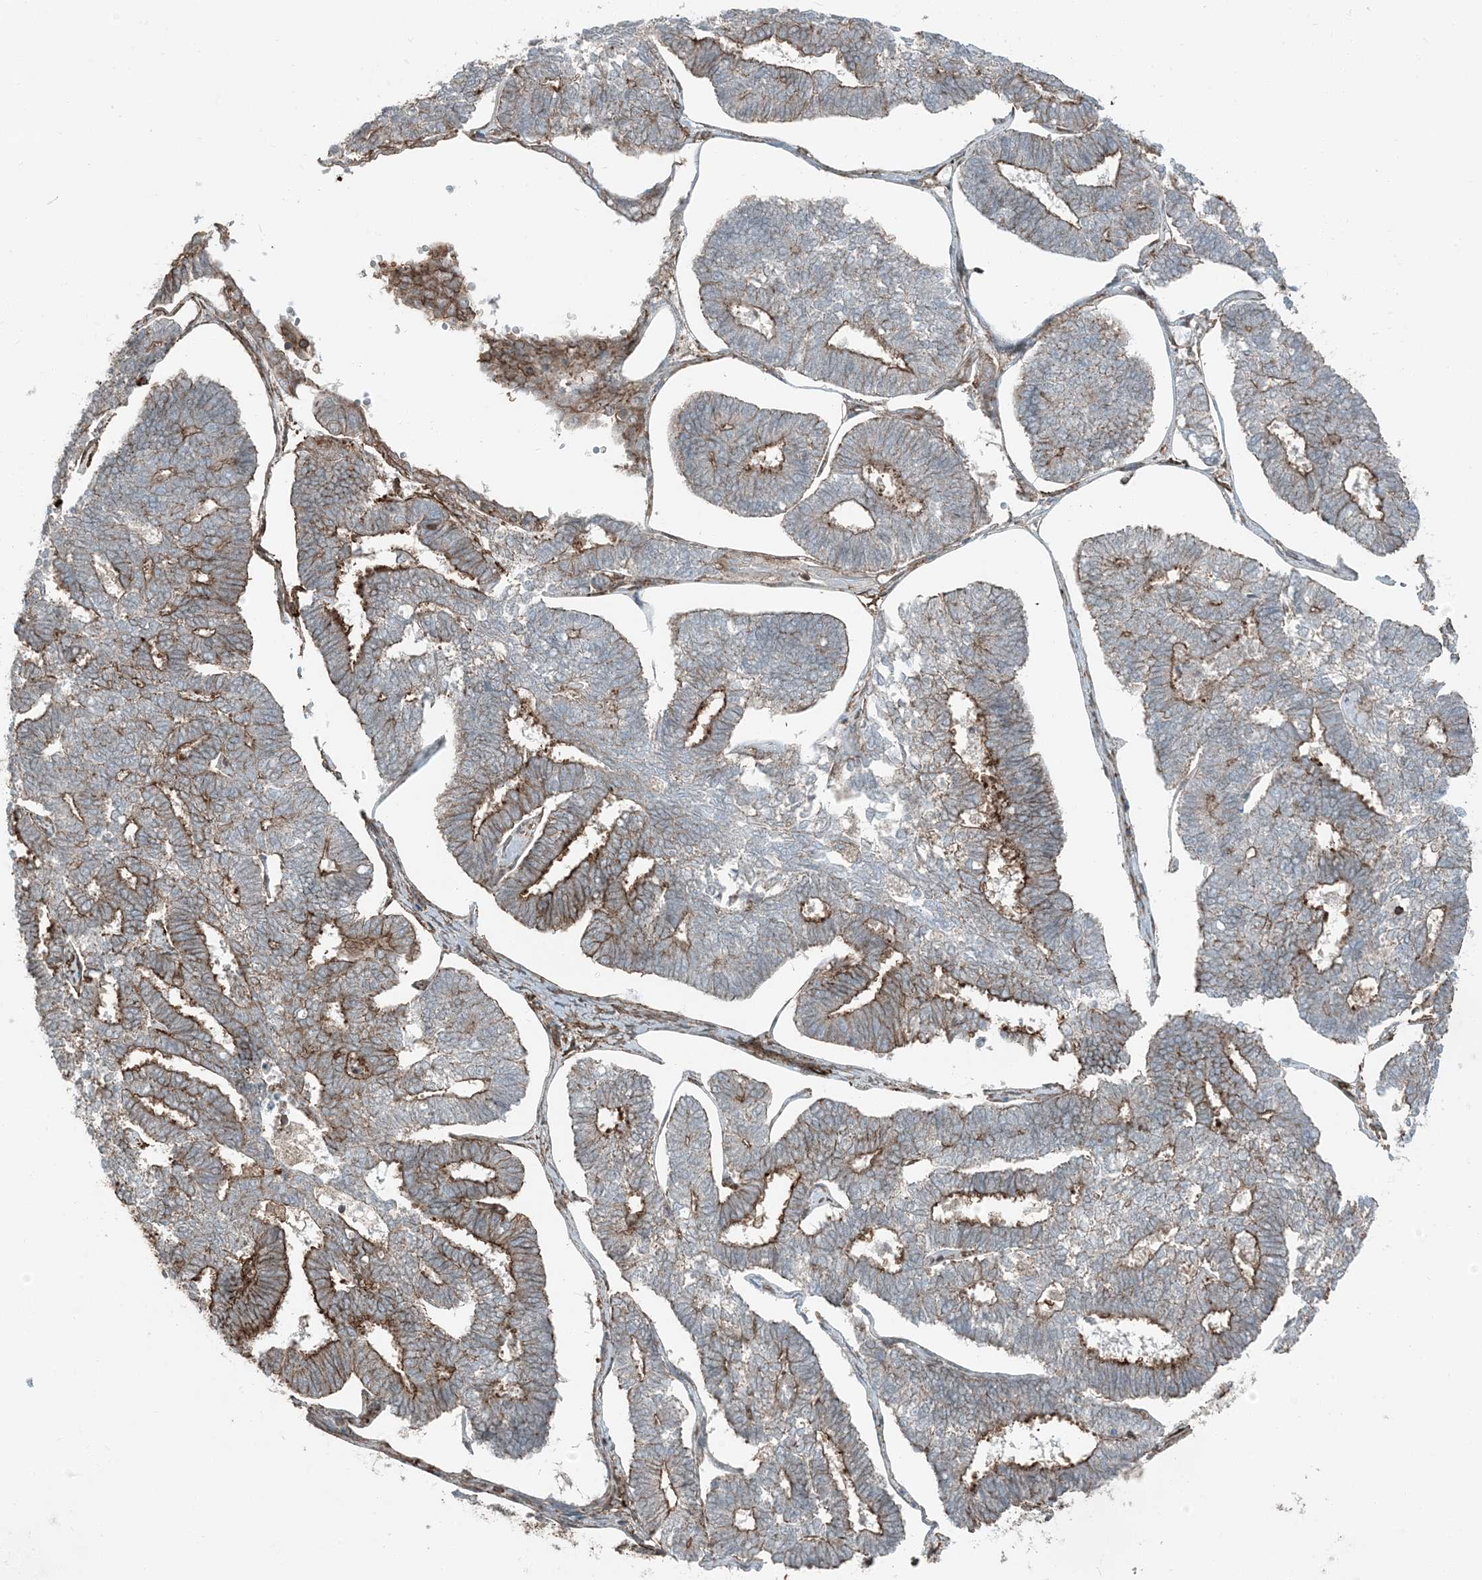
{"staining": {"intensity": "strong", "quantity": "25%-75%", "location": "cytoplasmic/membranous"}, "tissue": "endometrial cancer", "cell_type": "Tumor cells", "image_type": "cancer", "snomed": [{"axis": "morphology", "description": "Adenocarcinoma, NOS"}, {"axis": "topography", "description": "Endometrium"}], "caption": "Human endometrial adenocarcinoma stained with a brown dye exhibits strong cytoplasmic/membranous positive expression in approximately 25%-75% of tumor cells.", "gene": "APOBEC3C", "patient": {"sex": "female", "age": 70}}